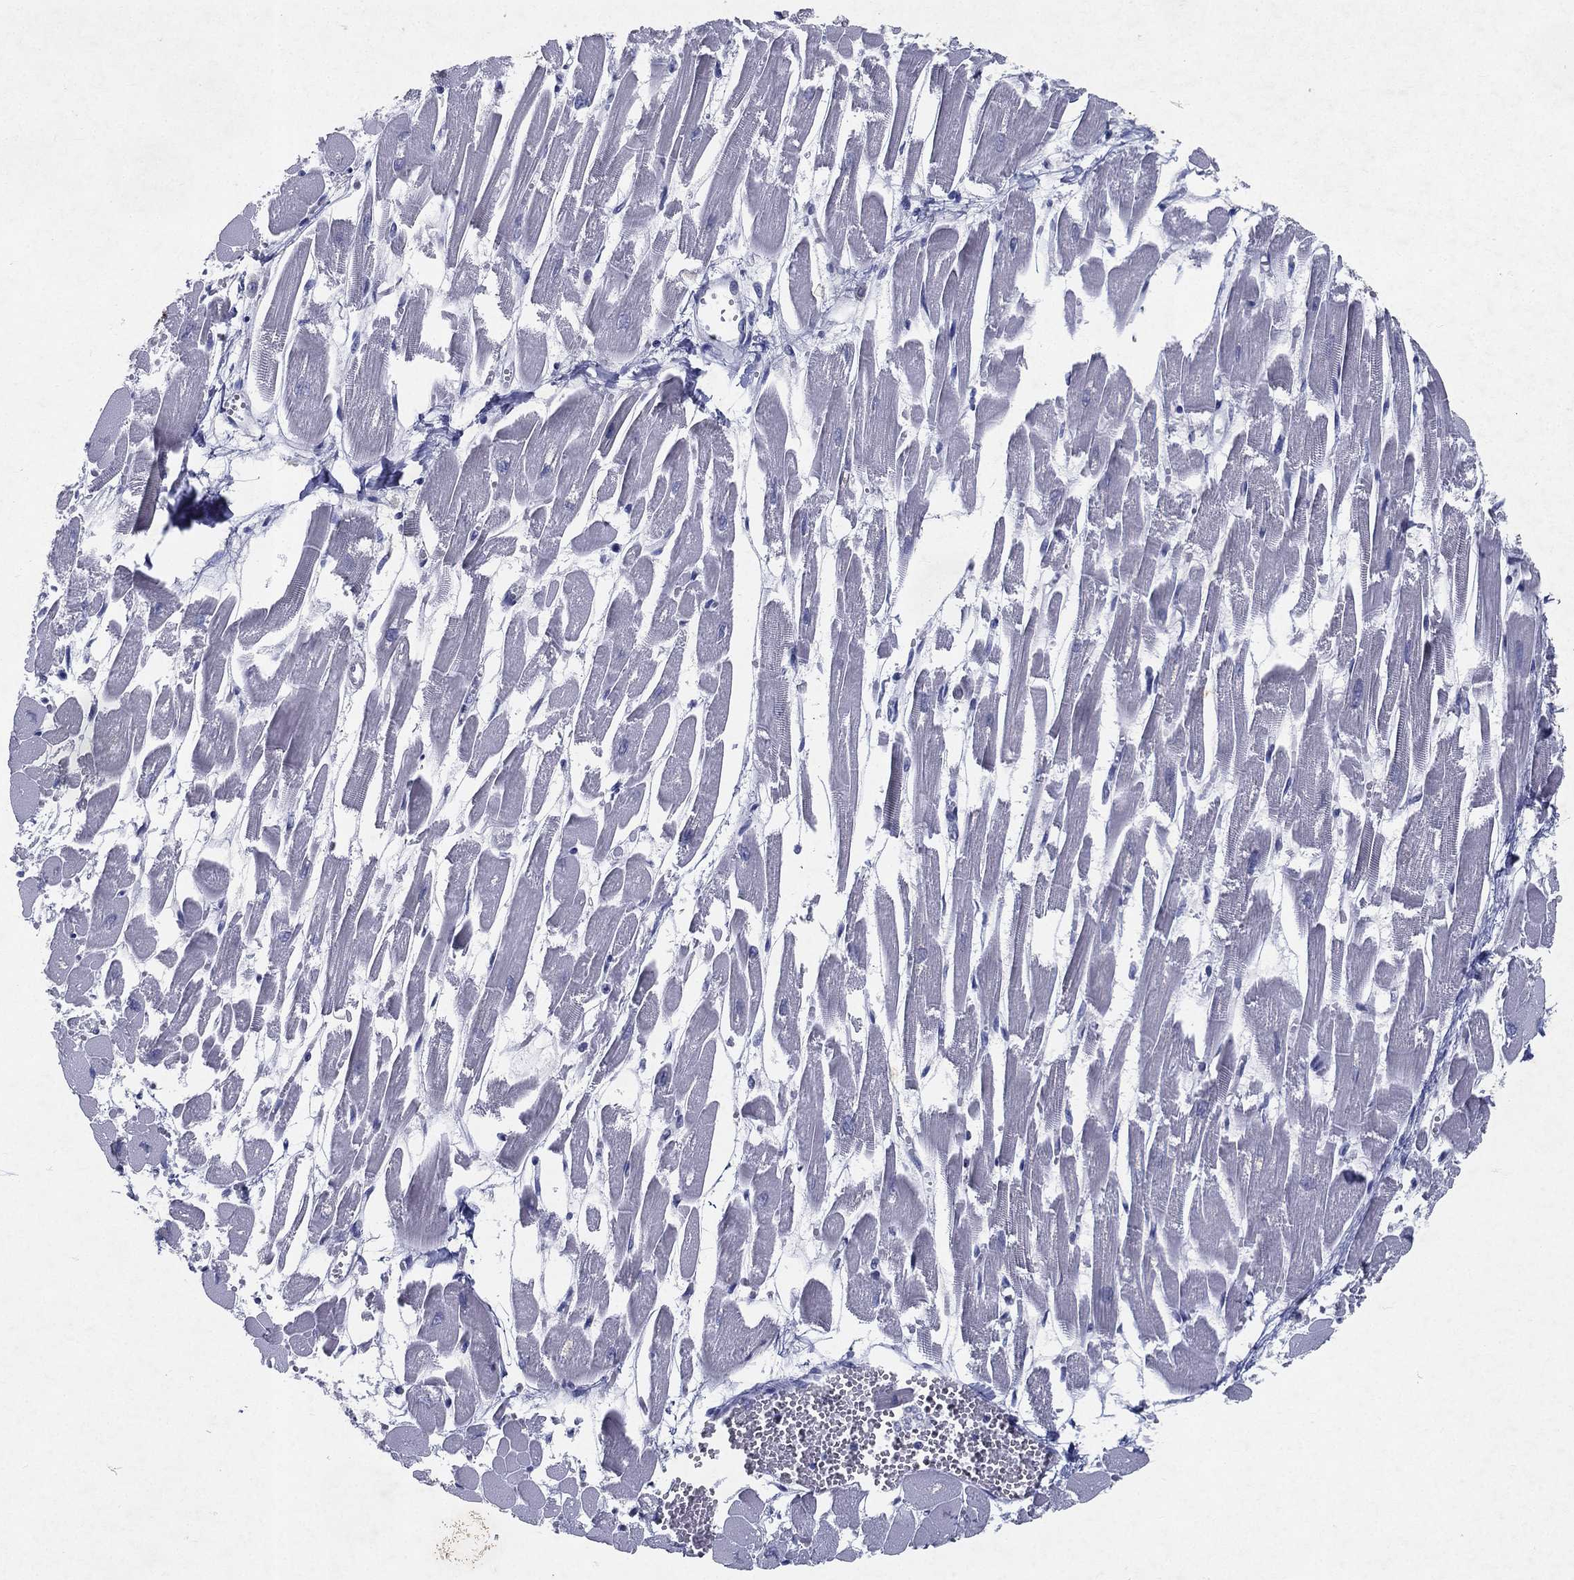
{"staining": {"intensity": "negative", "quantity": "none", "location": "none"}, "tissue": "heart muscle", "cell_type": "Cardiomyocytes", "image_type": "normal", "snomed": [{"axis": "morphology", "description": "Normal tissue, NOS"}, {"axis": "topography", "description": "Heart"}], "caption": "This is an immunohistochemistry micrograph of normal heart muscle. There is no positivity in cardiomyocytes.", "gene": "RGS13", "patient": {"sex": "female", "age": 52}}